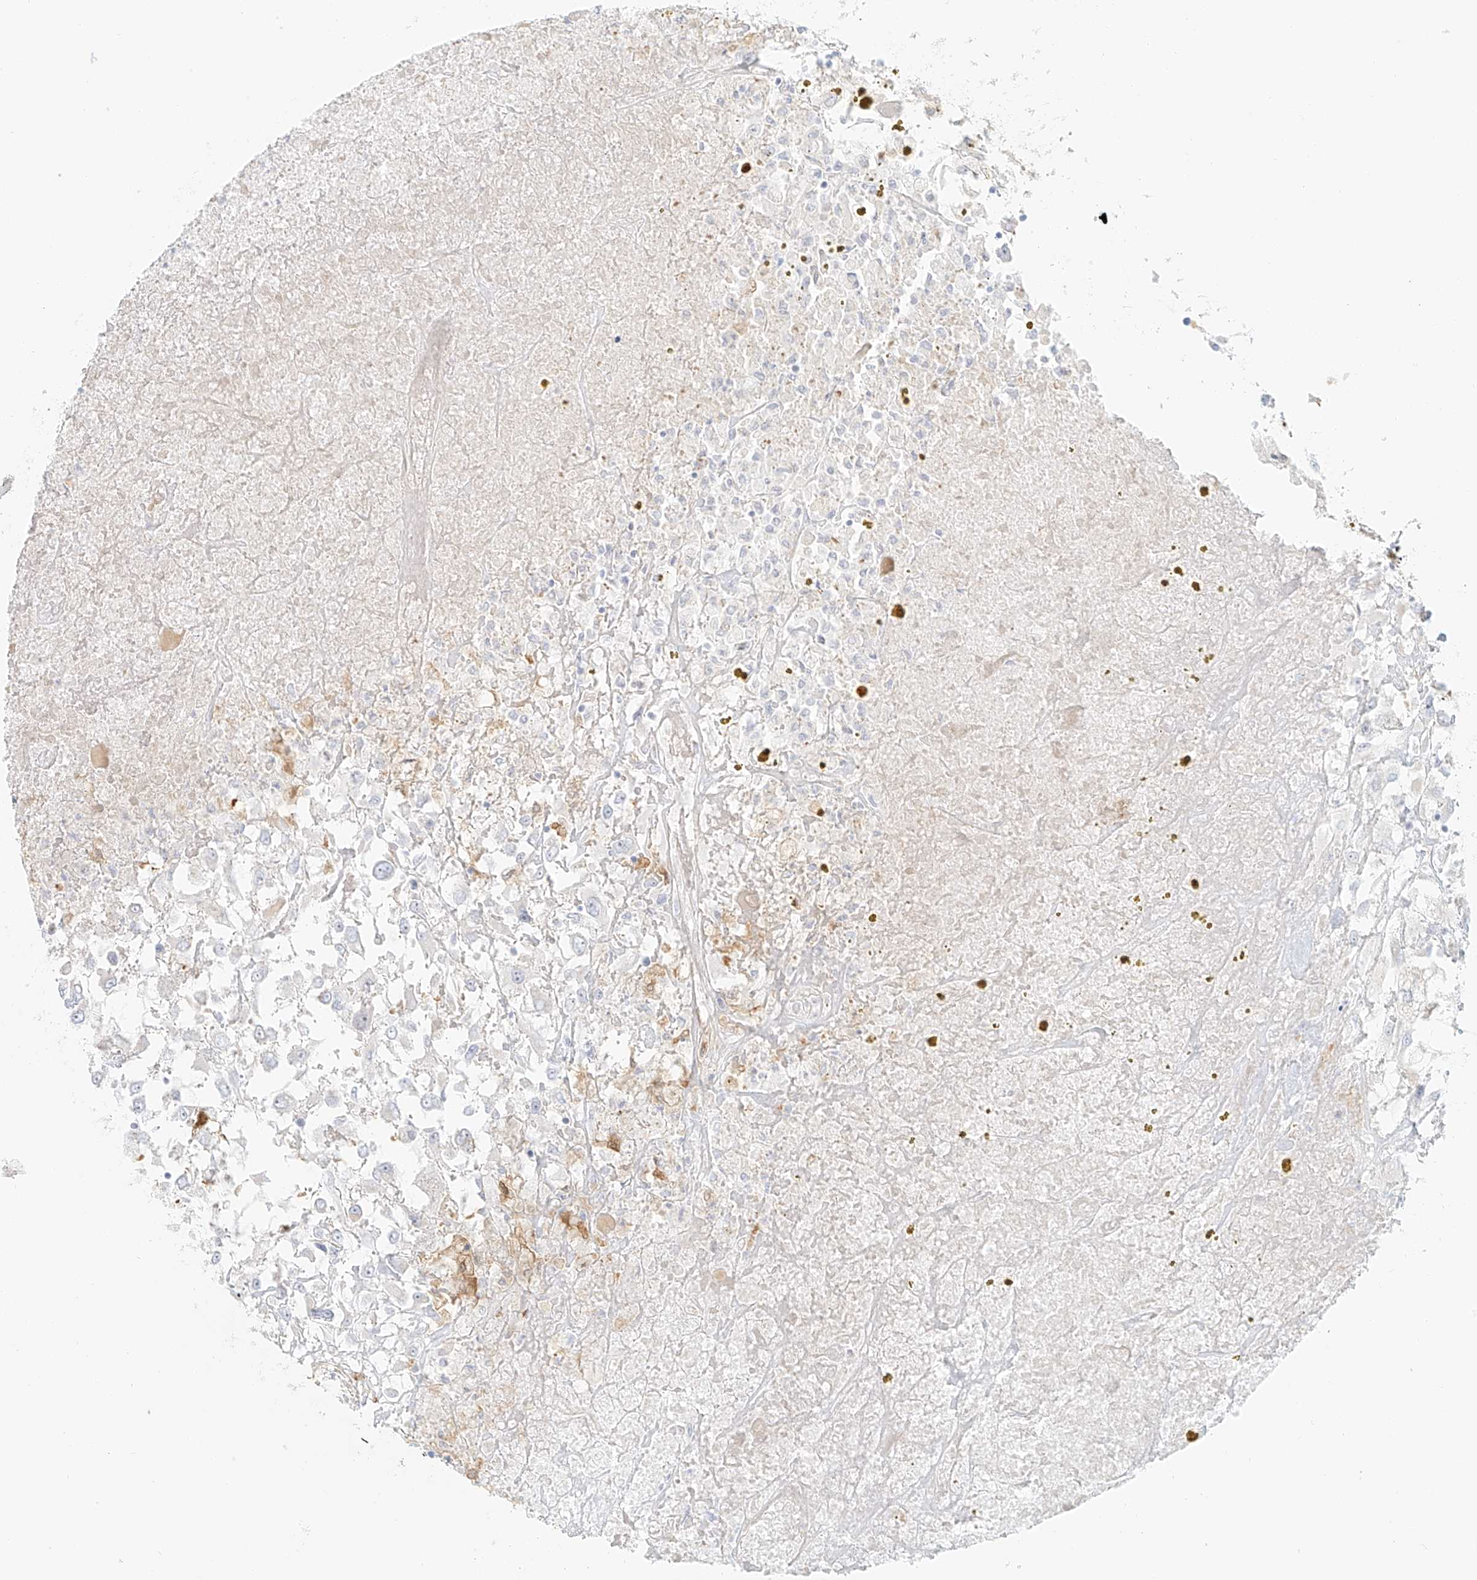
{"staining": {"intensity": "negative", "quantity": "none", "location": "none"}, "tissue": "renal cancer", "cell_type": "Tumor cells", "image_type": "cancer", "snomed": [{"axis": "morphology", "description": "Adenocarcinoma, NOS"}, {"axis": "topography", "description": "Kidney"}], "caption": "A high-resolution photomicrograph shows immunohistochemistry (IHC) staining of renal cancer, which displays no significant positivity in tumor cells.", "gene": "UPK1B", "patient": {"sex": "female", "age": 52}}